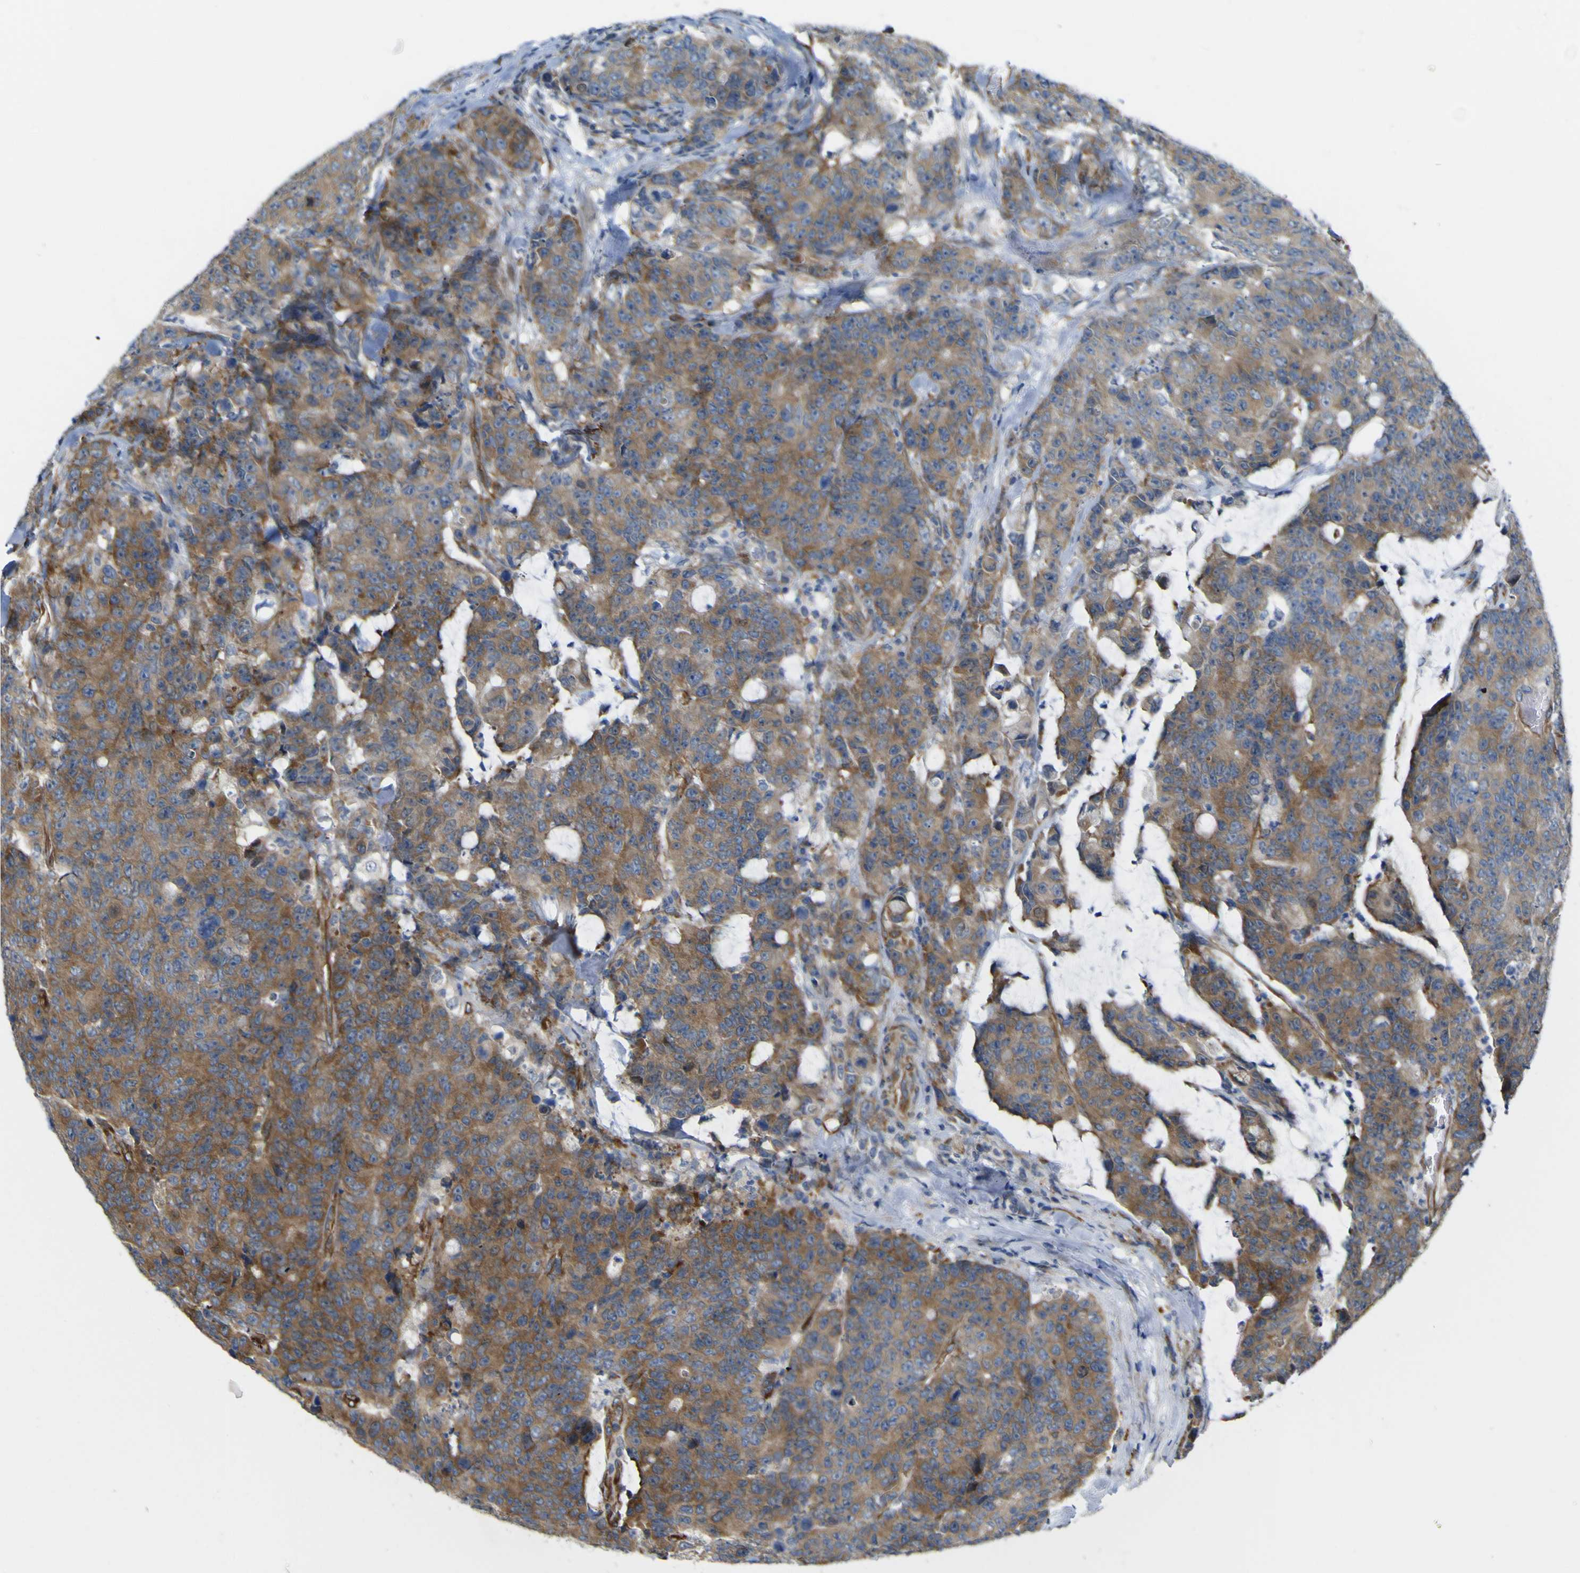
{"staining": {"intensity": "moderate", "quantity": ">75%", "location": "cytoplasmic/membranous"}, "tissue": "colorectal cancer", "cell_type": "Tumor cells", "image_type": "cancer", "snomed": [{"axis": "morphology", "description": "Adenocarcinoma, NOS"}, {"axis": "topography", "description": "Colon"}], "caption": "Colorectal adenocarcinoma stained with a protein marker reveals moderate staining in tumor cells.", "gene": "JPH1", "patient": {"sex": "female", "age": 86}}